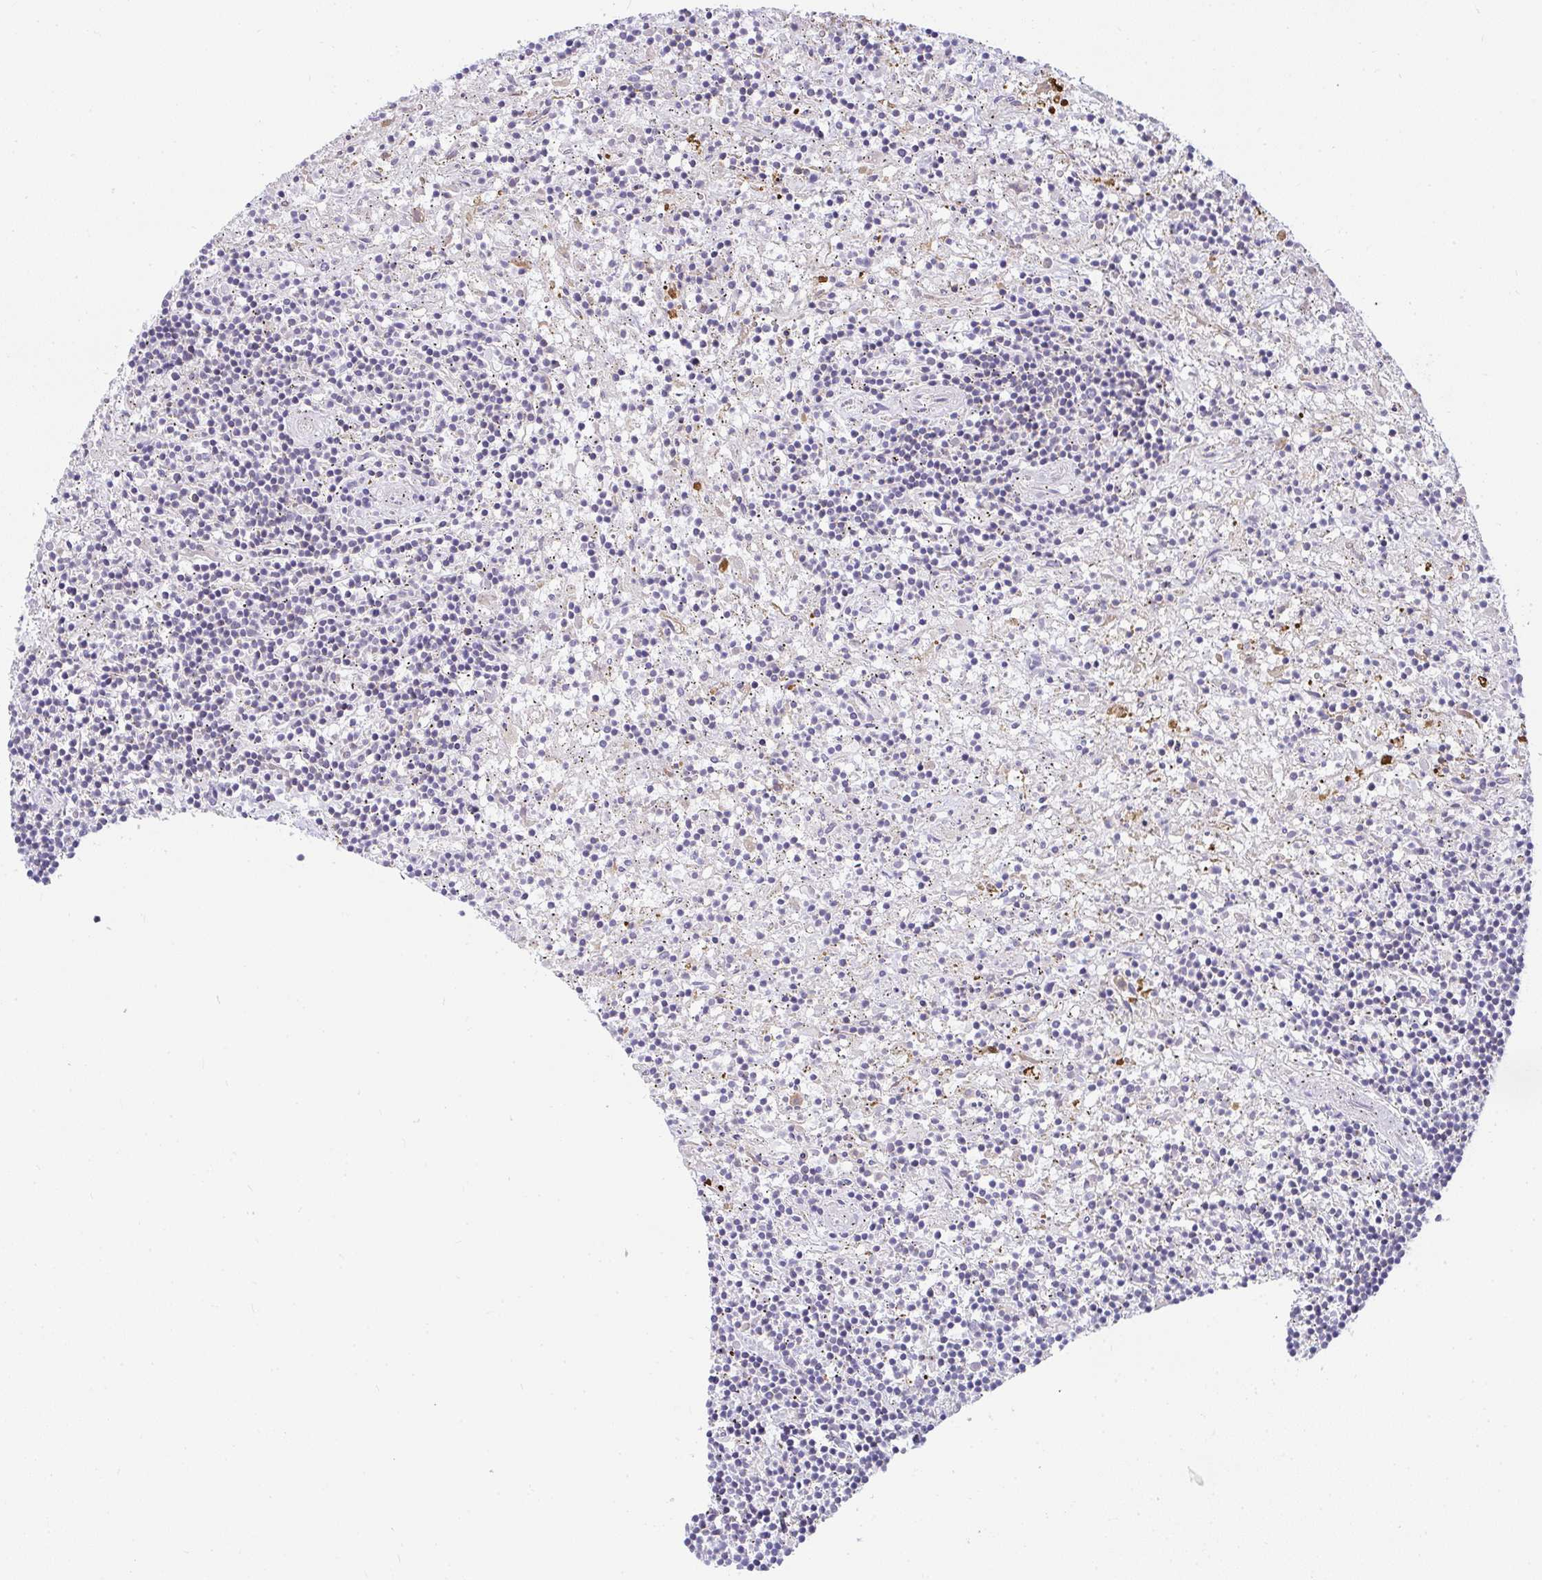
{"staining": {"intensity": "negative", "quantity": "none", "location": "none"}, "tissue": "lymphoma", "cell_type": "Tumor cells", "image_type": "cancer", "snomed": [{"axis": "morphology", "description": "Malignant lymphoma, non-Hodgkin's type, Low grade"}, {"axis": "topography", "description": "Spleen"}], "caption": "Lymphoma stained for a protein using IHC reveals no positivity tumor cells.", "gene": "SRRM4", "patient": {"sex": "male", "age": 76}}